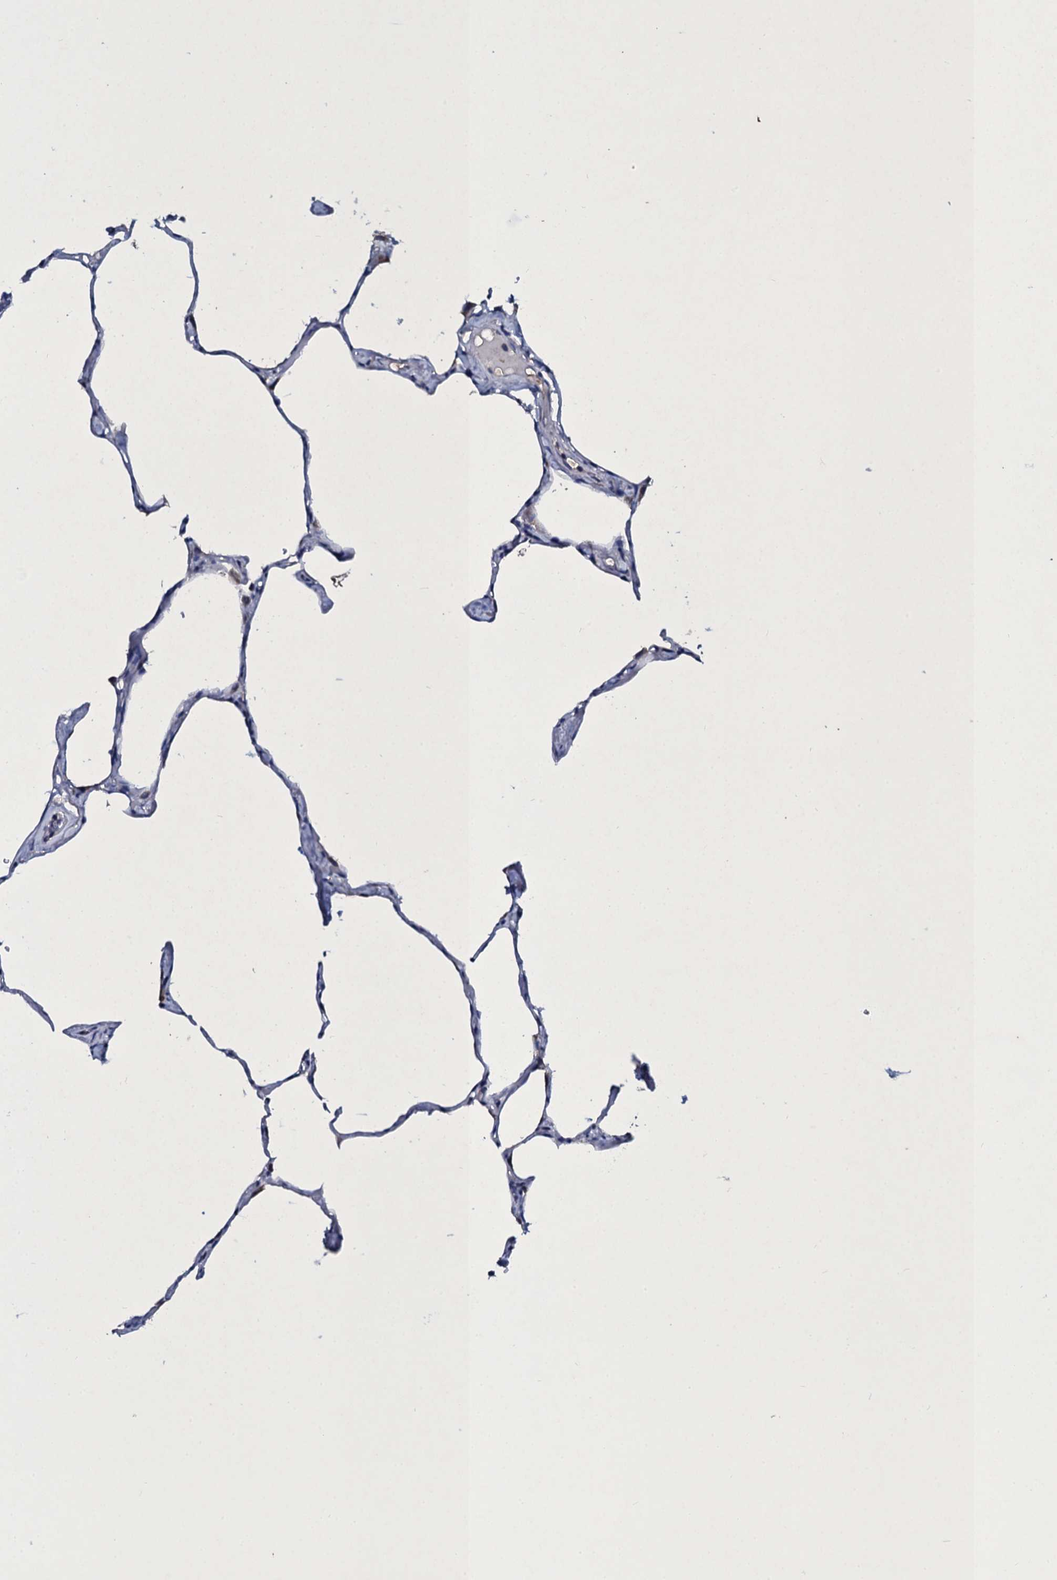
{"staining": {"intensity": "negative", "quantity": "none", "location": "none"}, "tissue": "lung", "cell_type": "Alveolar cells", "image_type": "normal", "snomed": [{"axis": "morphology", "description": "Normal tissue, NOS"}, {"axis": "topography", "description": "Lung"}], "caption": "The immunohistochemistry (IHC) photomicrograph has no significant expression in alveolar cells of lung. Brightfield microscopy of IHC stained with DAB (3,3'-diaminobenzidine) (brown) and hematoxylin (blue), captured at high magnification.", "gene": "TPGS2", "patient": {"sex": "male", "age": 65}}